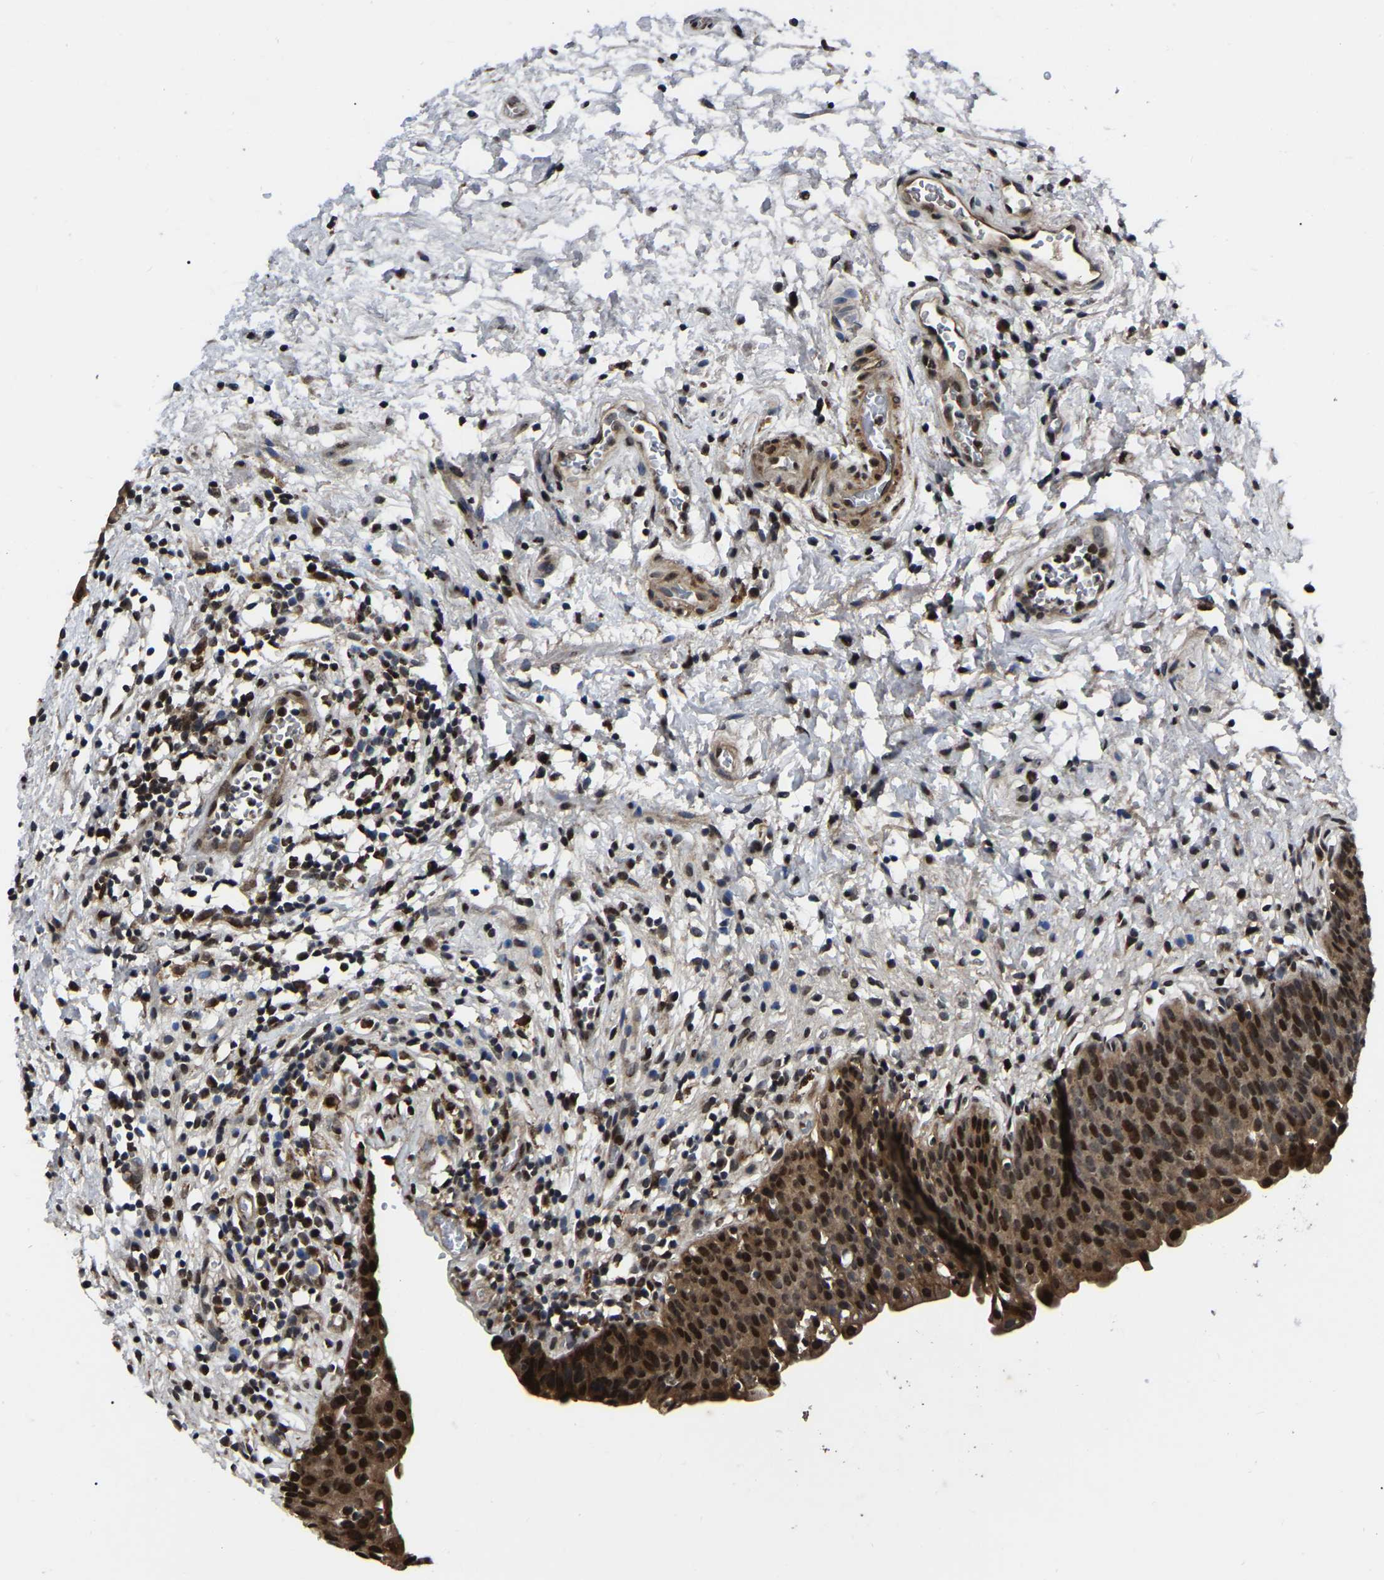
{"staining": {"intensity": "strong", "quantity": ">75%", "location": "cytoplasmic/membranous,nuclear"}, "tissue": "urinary bladder", "cell_type": "Urothelial cells", "image_type": "normal", "snomed": [{"axis": "morphology", "description": "Normal tissue, NOS"}, {"axis": "topography", "description": "Urinary bladder"}], "caption": "Brown immunohistochemical staining in unremarkable urinary bladder exhibits strong cytoplasmic/membranous,nuclear staining in approximately >75% of urothelial cells.", "gene": "TRIM35", "patient": {"sex": "male", "age": 37}}